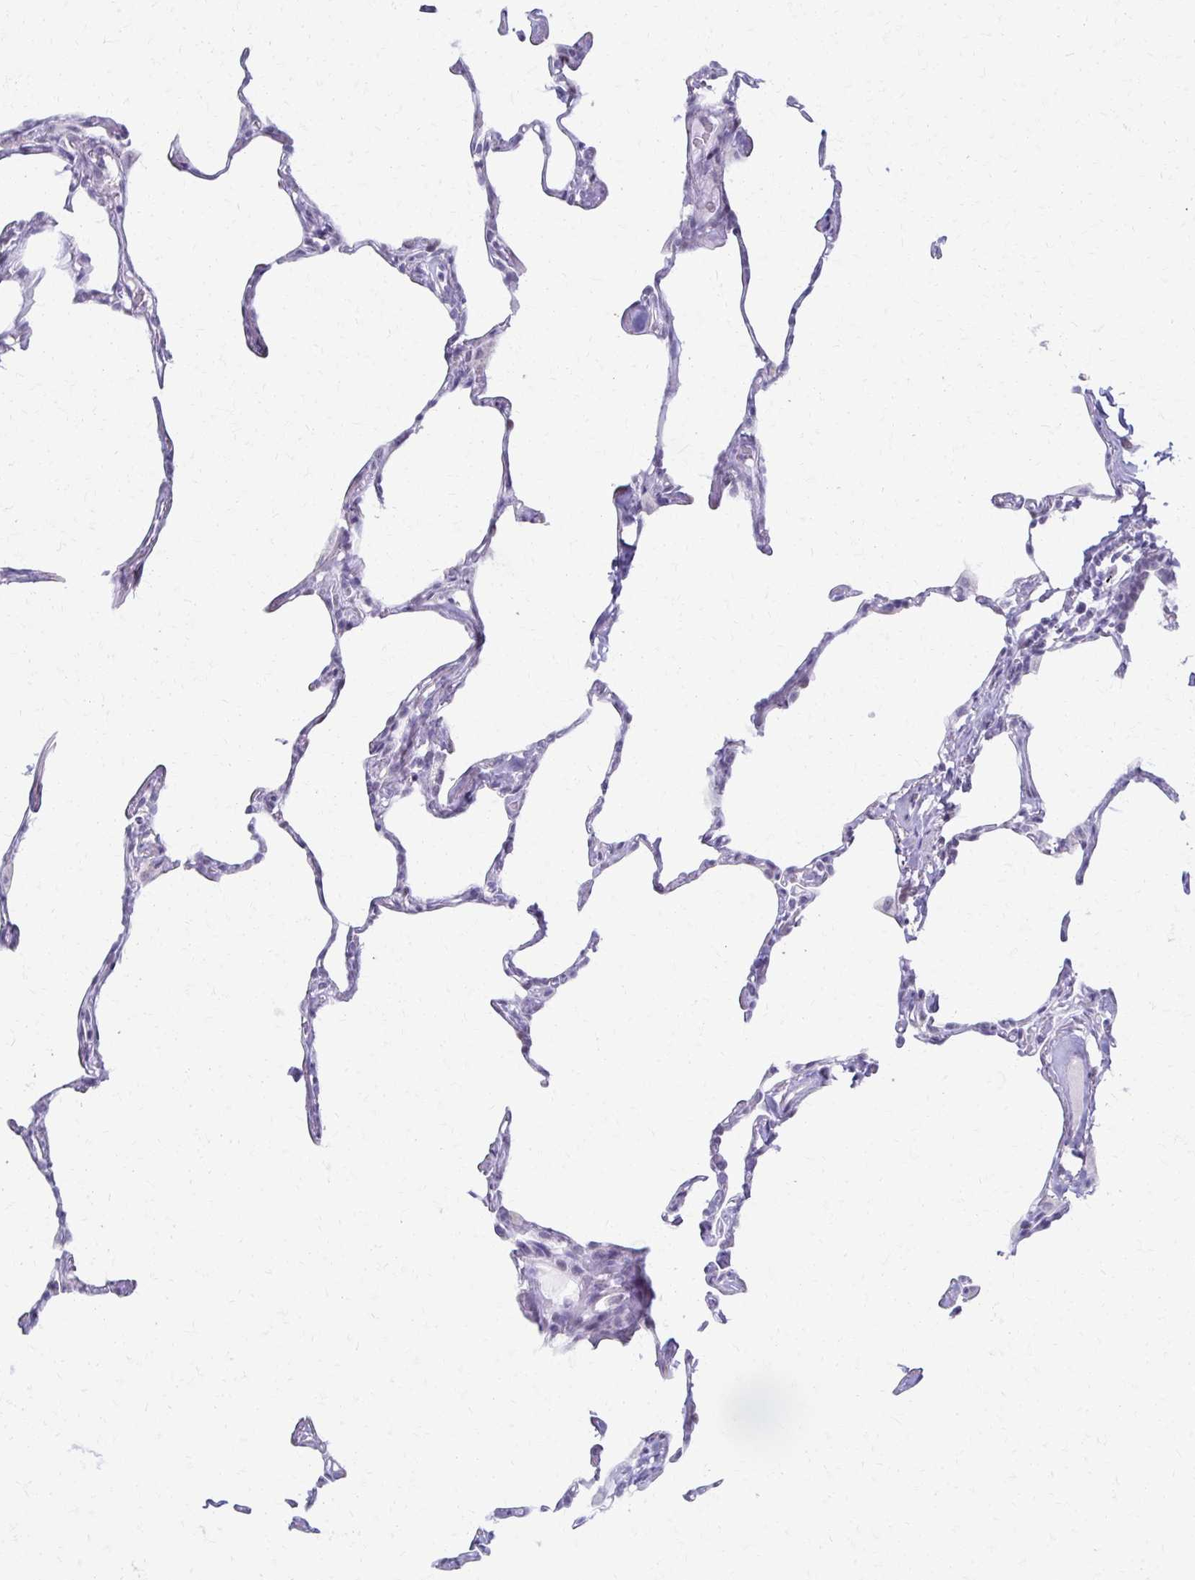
{"staining": {"intensity": "negative", "quantity": "none", "location": "none"}, "tissue": "lung", "cell_type": "Alveolar cells", "image_type": "normal", "snomed": [{"axis": "morphology", "description": "Normal tissue, NOS"}, {"axis": "topography", "description": "Lung"}], "caption": "Histopathology image shows no significant protein staining in alveolar cells of normal lung. (DAB IHC visualized using brightfield microscopy, high magnification).", "gene": "MORC4", "patient": {"sex": "male", "age": 65}}